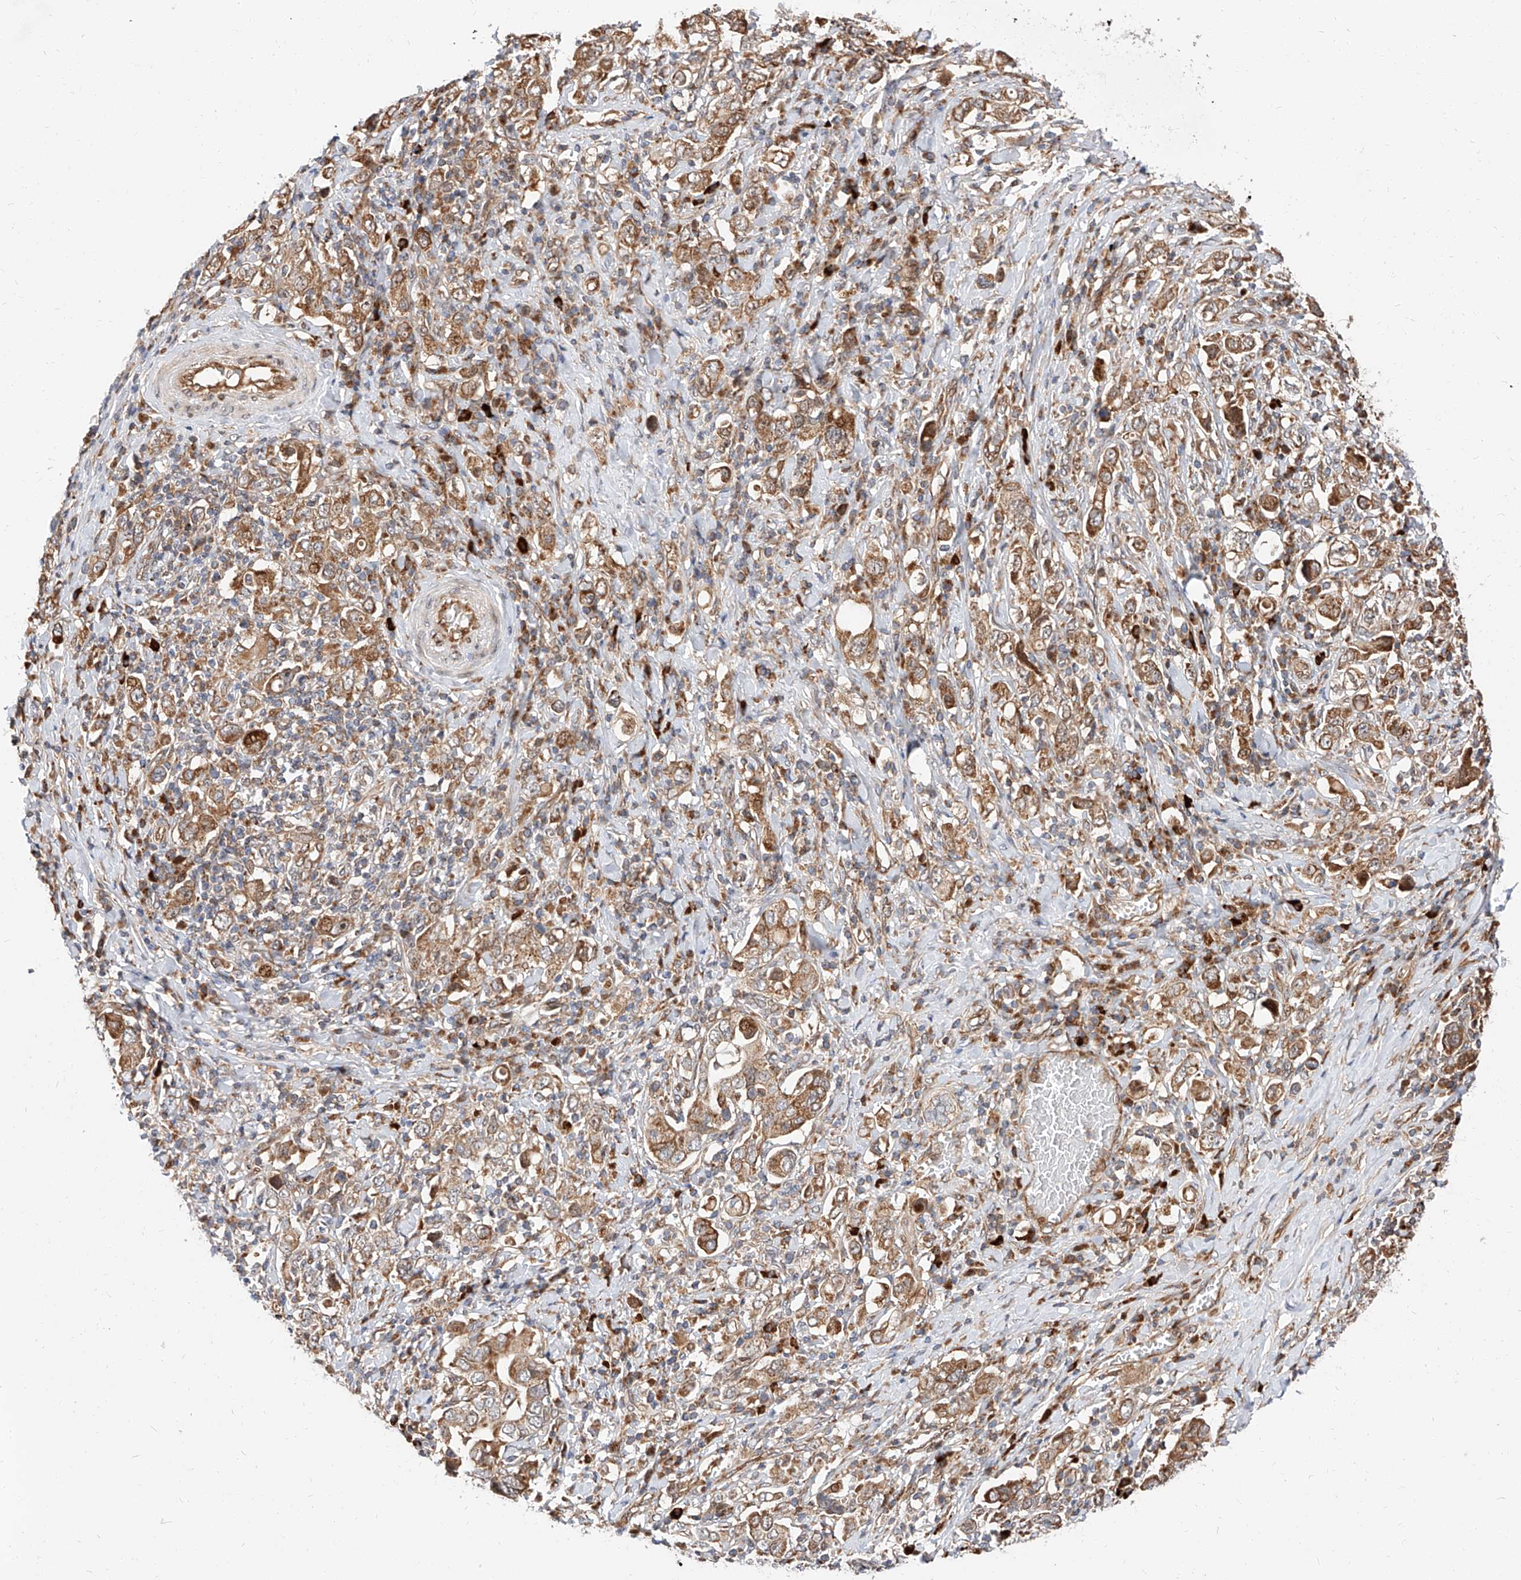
{"staining": {"intensity": "moderate", "quantity": ">75%", "location": "cytoplasmic/membranous"}, "tissue": "stomach cancer", "cell_type": "Tumor cells", "image_type": "cancer", "snomed": [{"axis": "morphology", "description": "Adenocarcinoma, NOS"}, {"axis": "topography", "description": "Stomach, upper"}], "caption": "The immunohistochemical stain labels moderate cytoplasmic/membranous expression in tumor cells of adenocarcinoma (stomach) tissue.", "gene": "DIRAS3", "patient": {"sex": "male", "age": 62}}